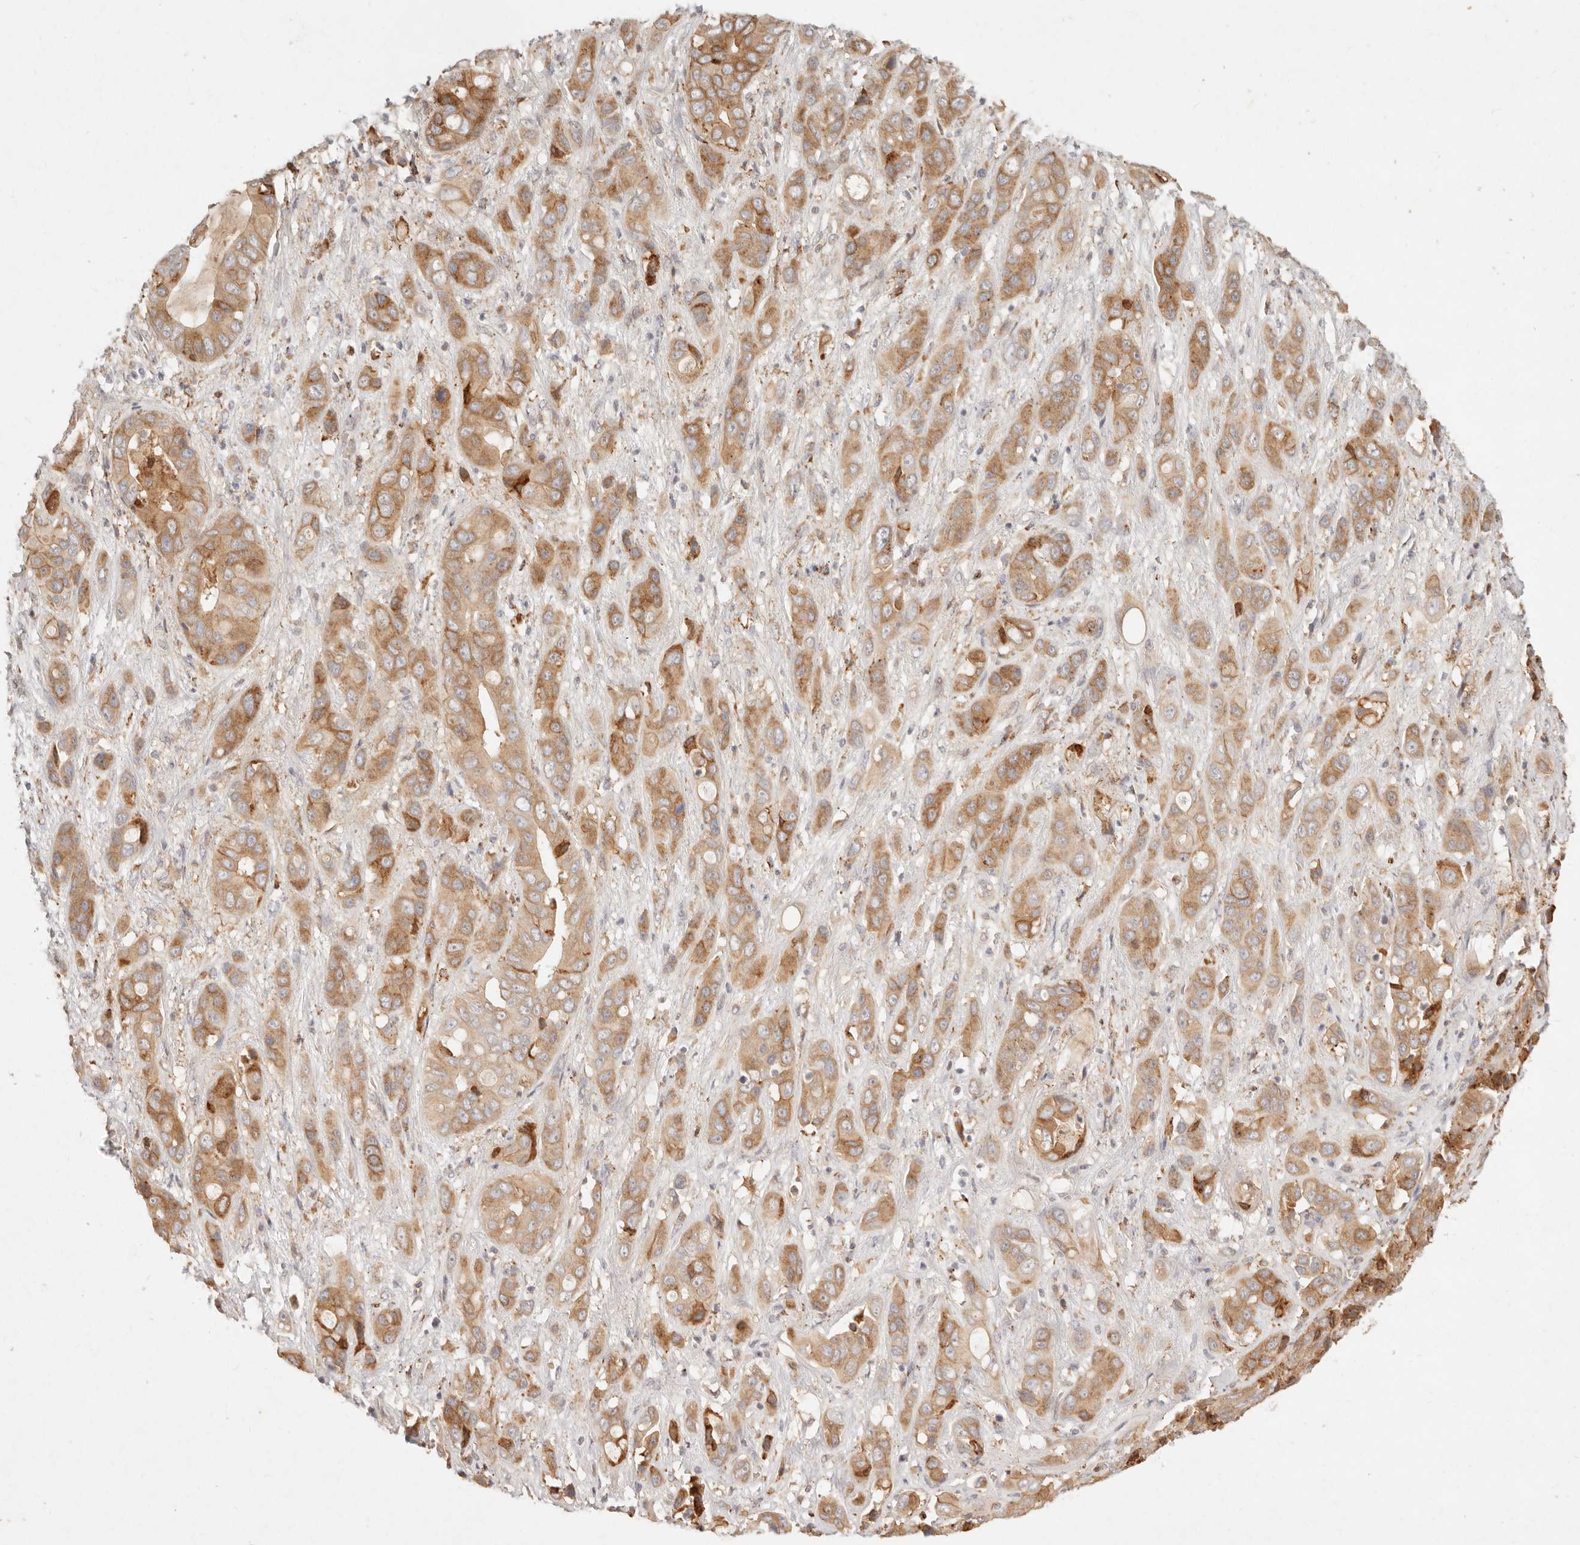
{"staining": {"intensity": "moderate", "quantity": ">75%", "location": "cytoplasmic/membranous"}, "tissue": "liver cancer", "cell_type": "Tumor cells", "image_type": "cancer", "snomed": [{"axis": "morphology", "description": "Cholangiocarcinoma"}, {"axis": "topography", "description": "Liver"}], "caption": "Immunohistochemistry (IHC) micrograph of neoplastic tissue: cholangiocarcinoma (liver) stained using IHC reveals medium levels of moderate protein expression localized specifically in the cytoplasmic/membranous of tumor cells, appearing as a cytoplasmic/membranous brown color.", "gene": "C1orf127", "patient": {"sex": "female", "age": 52}}